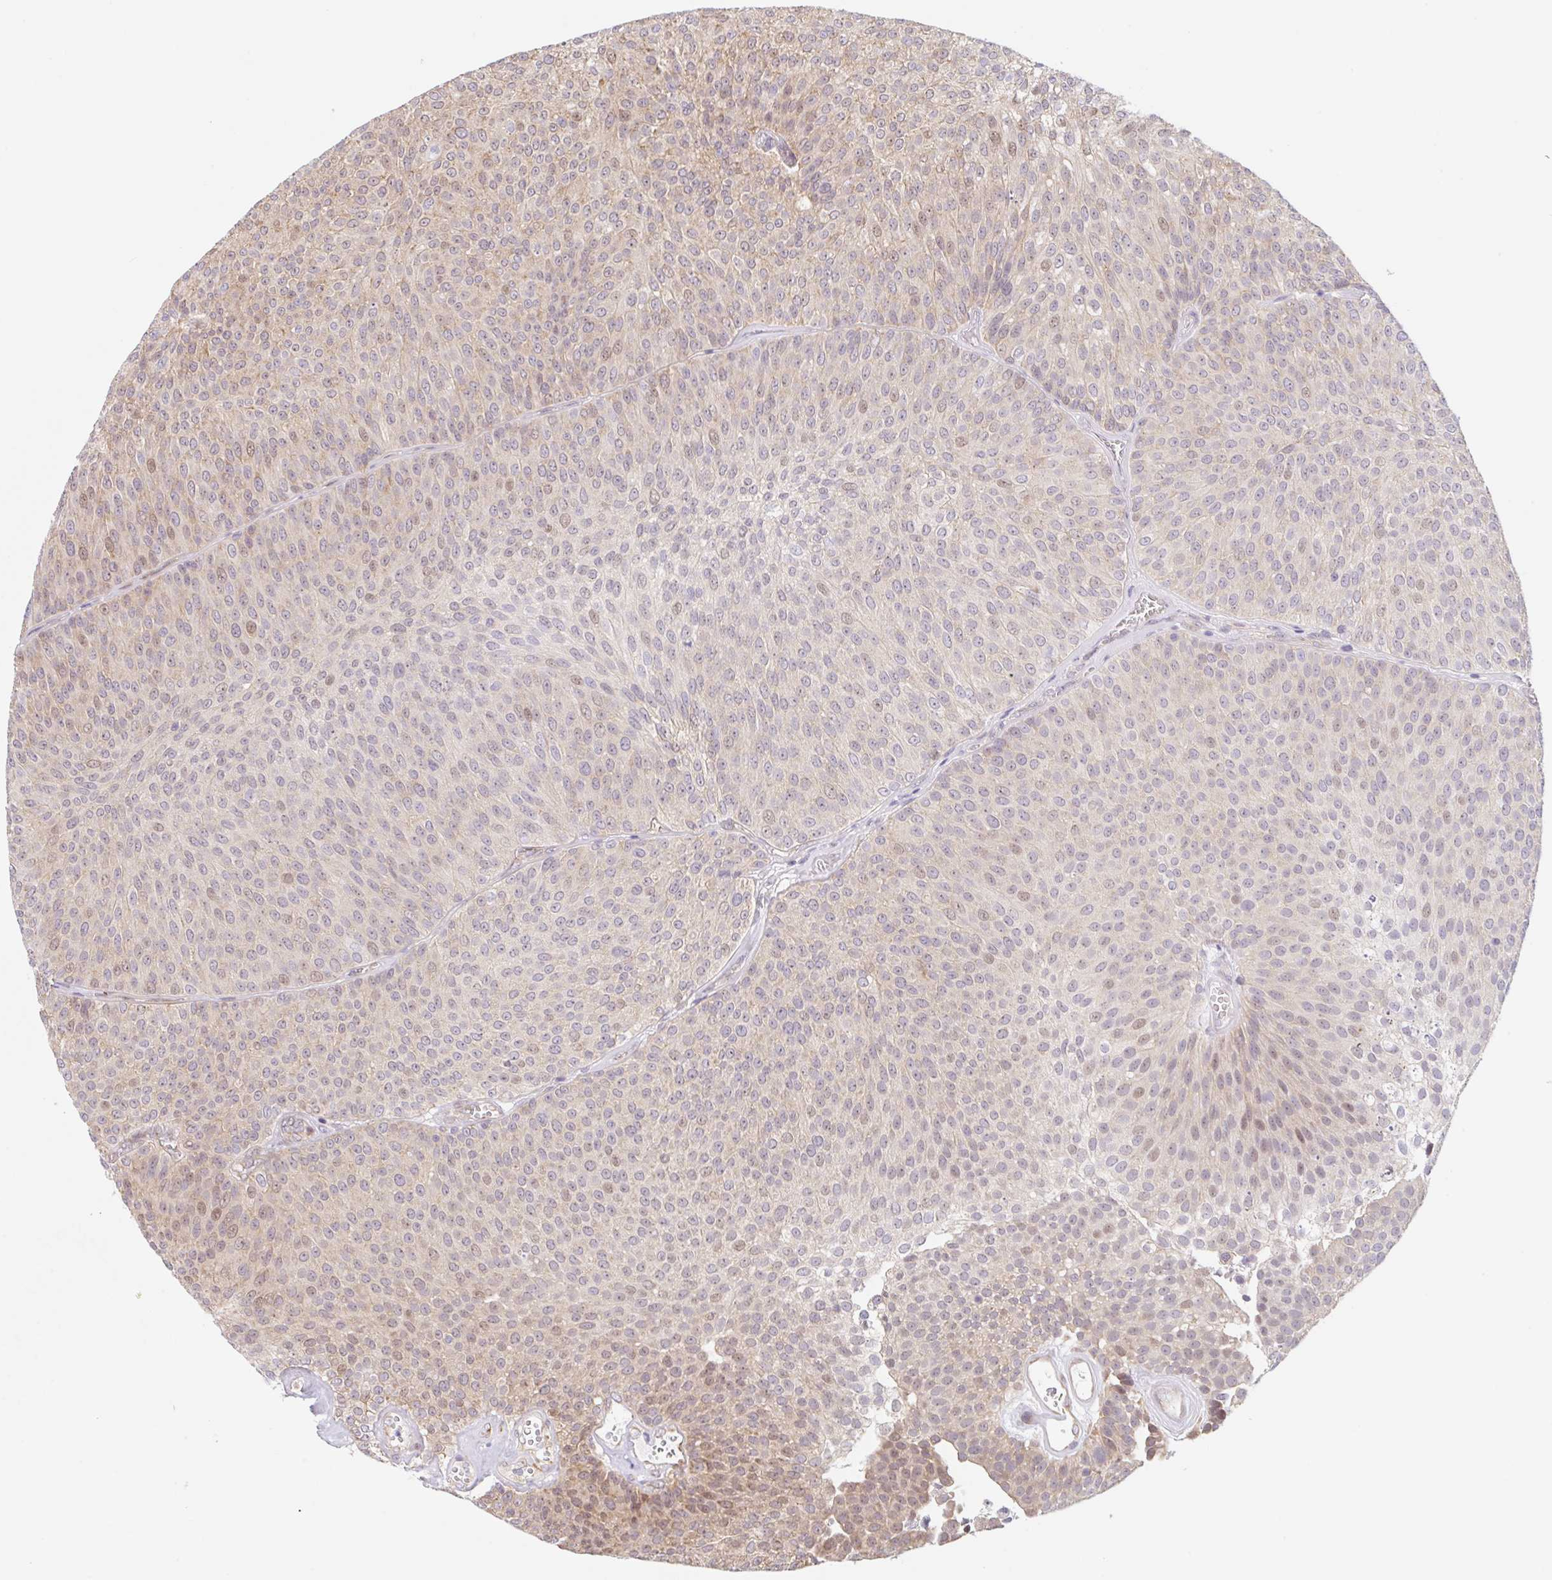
{"staining": {"intensity": "moderate", "quantity": "25%-75%", "location": "cytoplasmic/membranous,nuclear"}, "tissue": "urothelial cancer", "cell_type": "Tumor cells", "image_type": "cancer", "snomed": [{"axis": "morphology", "description": "Urothelial carcinoma, Low grade"}, {"axis": "topography", "description": "Urinary bladder"}], "caption": "IHC staining of low-grade urothelial carcinoma, which displays medium levels of moderate cytoplasmic/membranous and nuclear staining in approximately 25%-75% of tumor cells indicating moderate cytoplasmic/membranous and nuclear protein positivity. The staining was performed using DAB (3,3'-diaminobenzidine) (brown) for protein detection and nuclei were counterstained in hematoxylin (blue).", "gene": "TBPL2", "patient": {"sex": "female", "age": 79}}